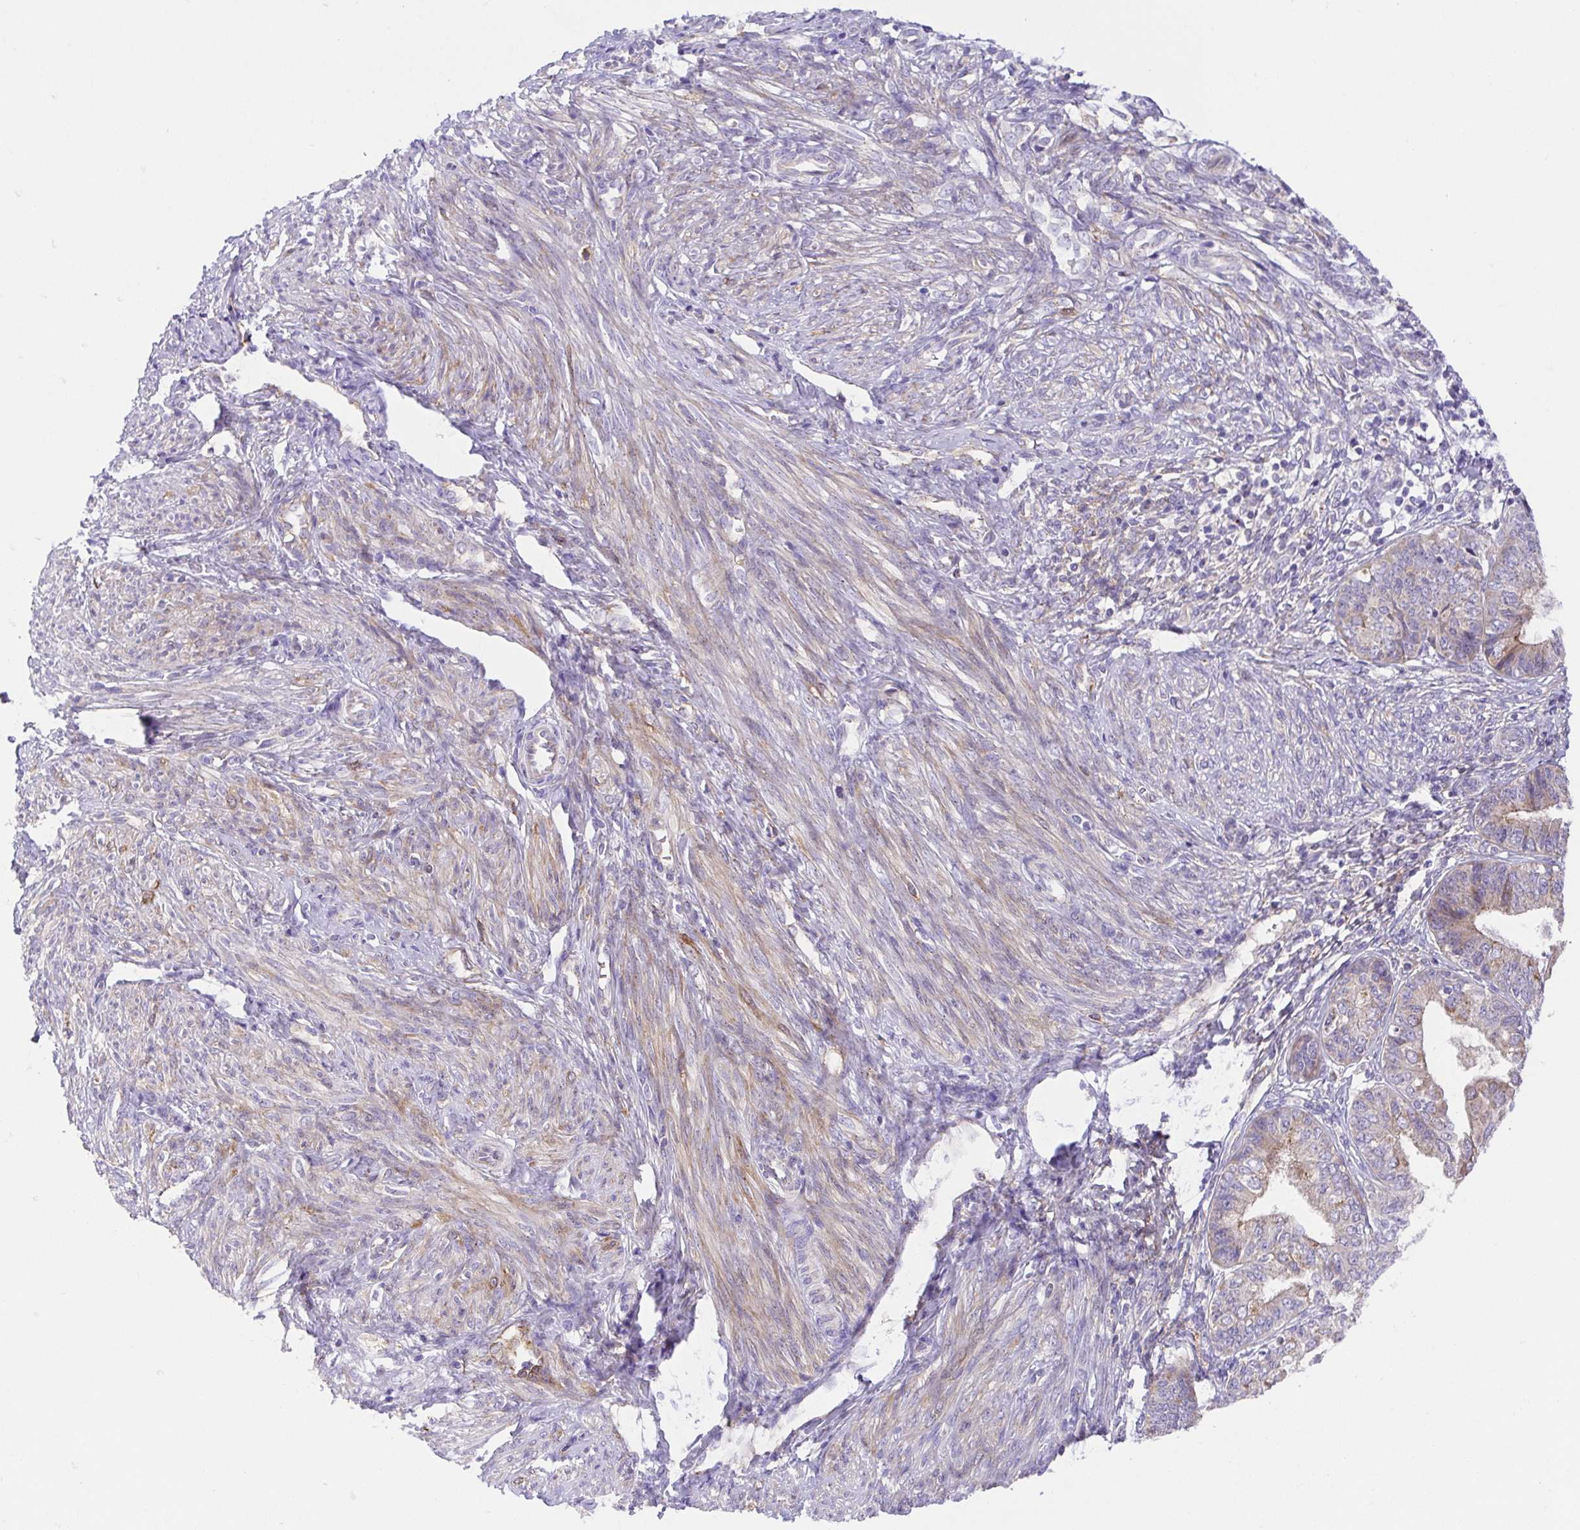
{"staining": {"intensity": "weak", "quantity": "<25%", "location": "cytoplasmic/membranous"}, "tissue": "endometrial cancer", "cell_type": "Tumor cells", "image_type": "cancer", "snomed": [{"axis": "morphology", "description": "Adenocarcinoma, NOS"}, {"axis": "topography", "description": "Endometrium"}], "caption": "Tumor cells are negative for protein expression in human adenocarcinoma (endometrial).", "gene": "SLC13A1", "patient": {"sex": "female", "age": 68}}